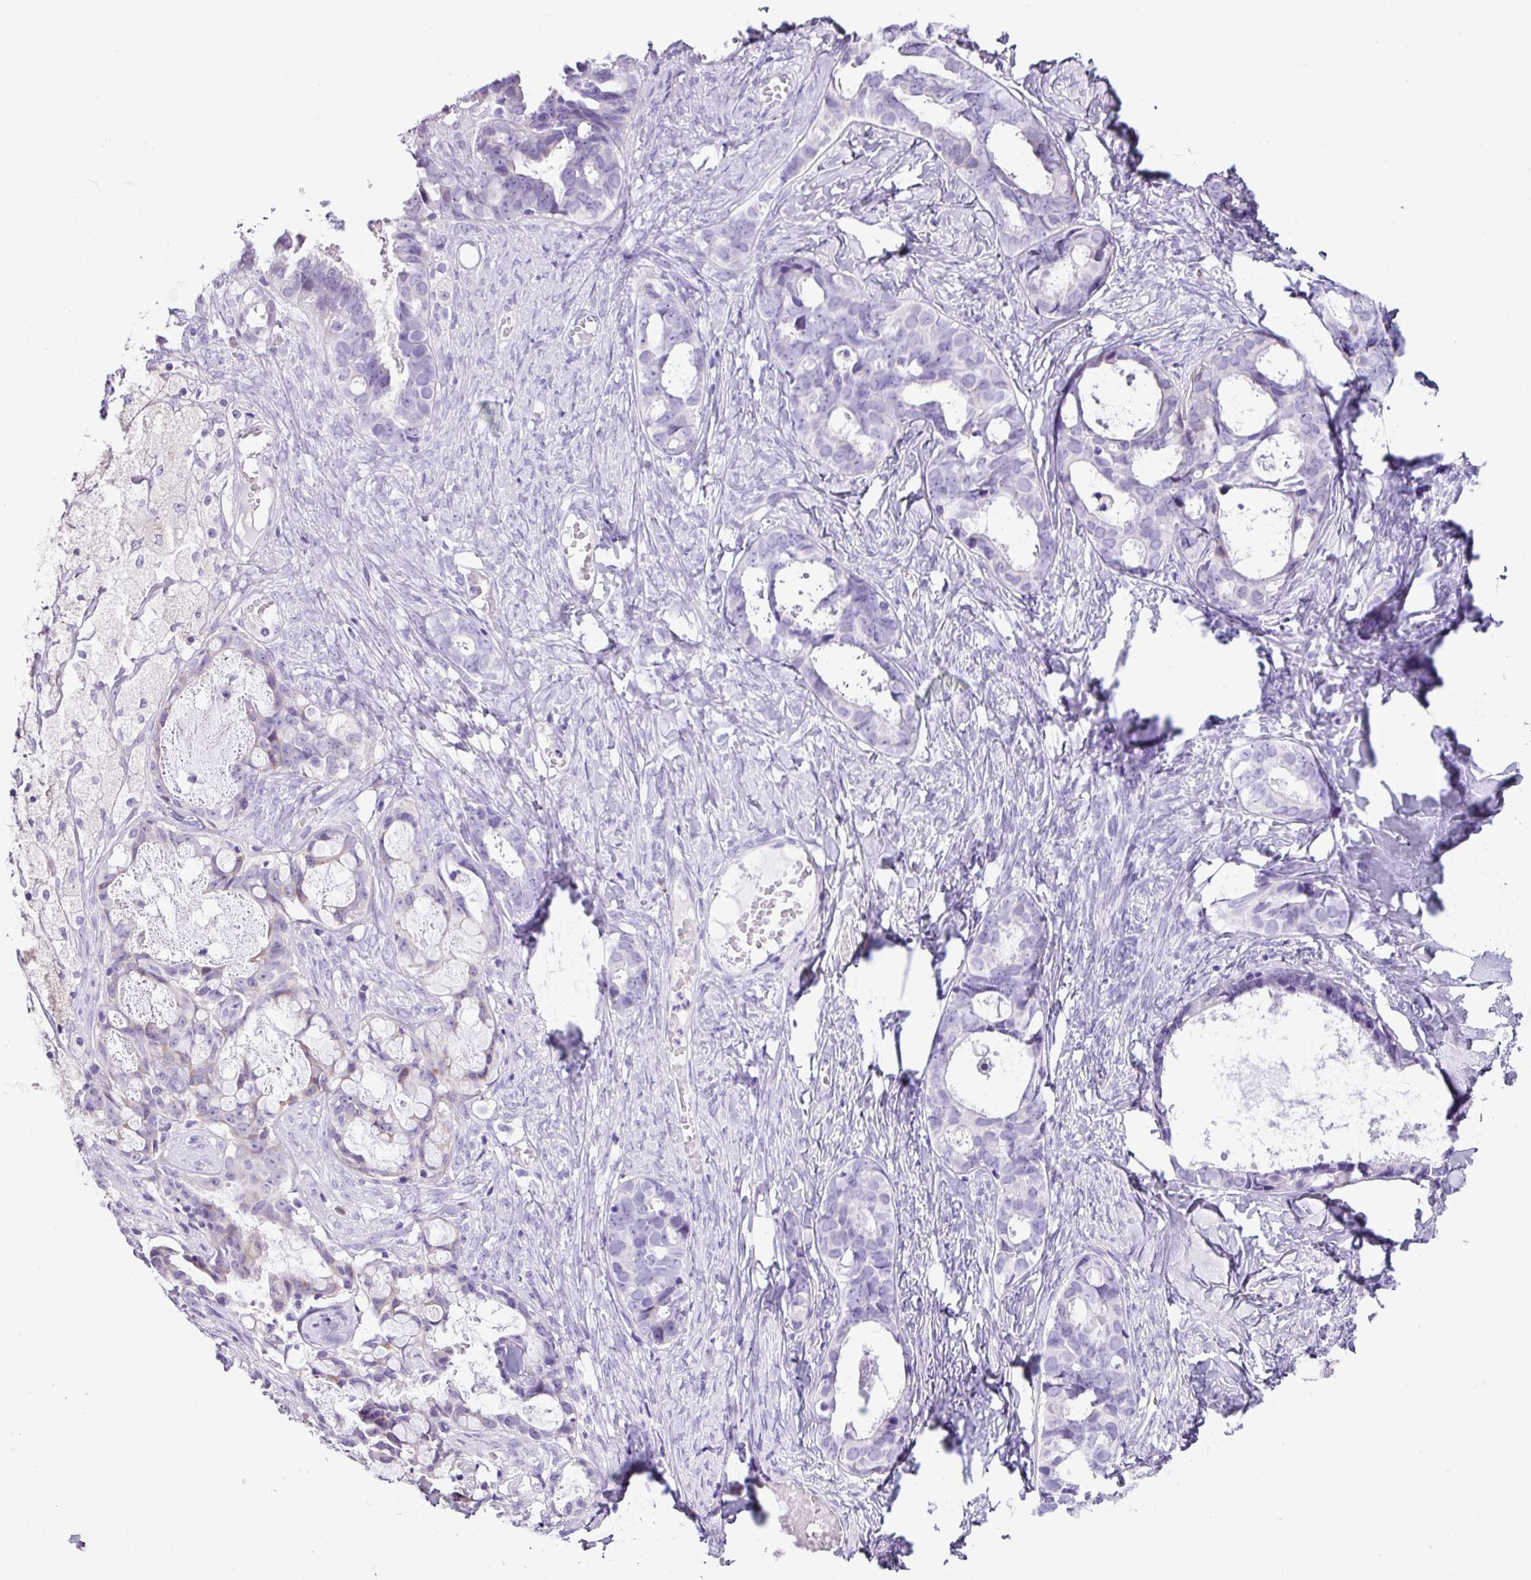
{"staining": {"intensity": "negative", "quantity": "none", "location": "none"}, "tissue": "ovarian cancer", "cell_type": "Tumor cells", "image_type": "cancer", "snomed": [{"axis": "morphology", "description": "Cystadenocarcinoma, serous, NOS"}, {"axis": "topography", "description": "Ovary"}], "caption": "A micrograph of serous cystadenocarcinoma (ovarian) stained for a protein reveals no brown staining in tumor cells.", "gene": "RGS21", "patient": {"sex": "female", "age": 69}}